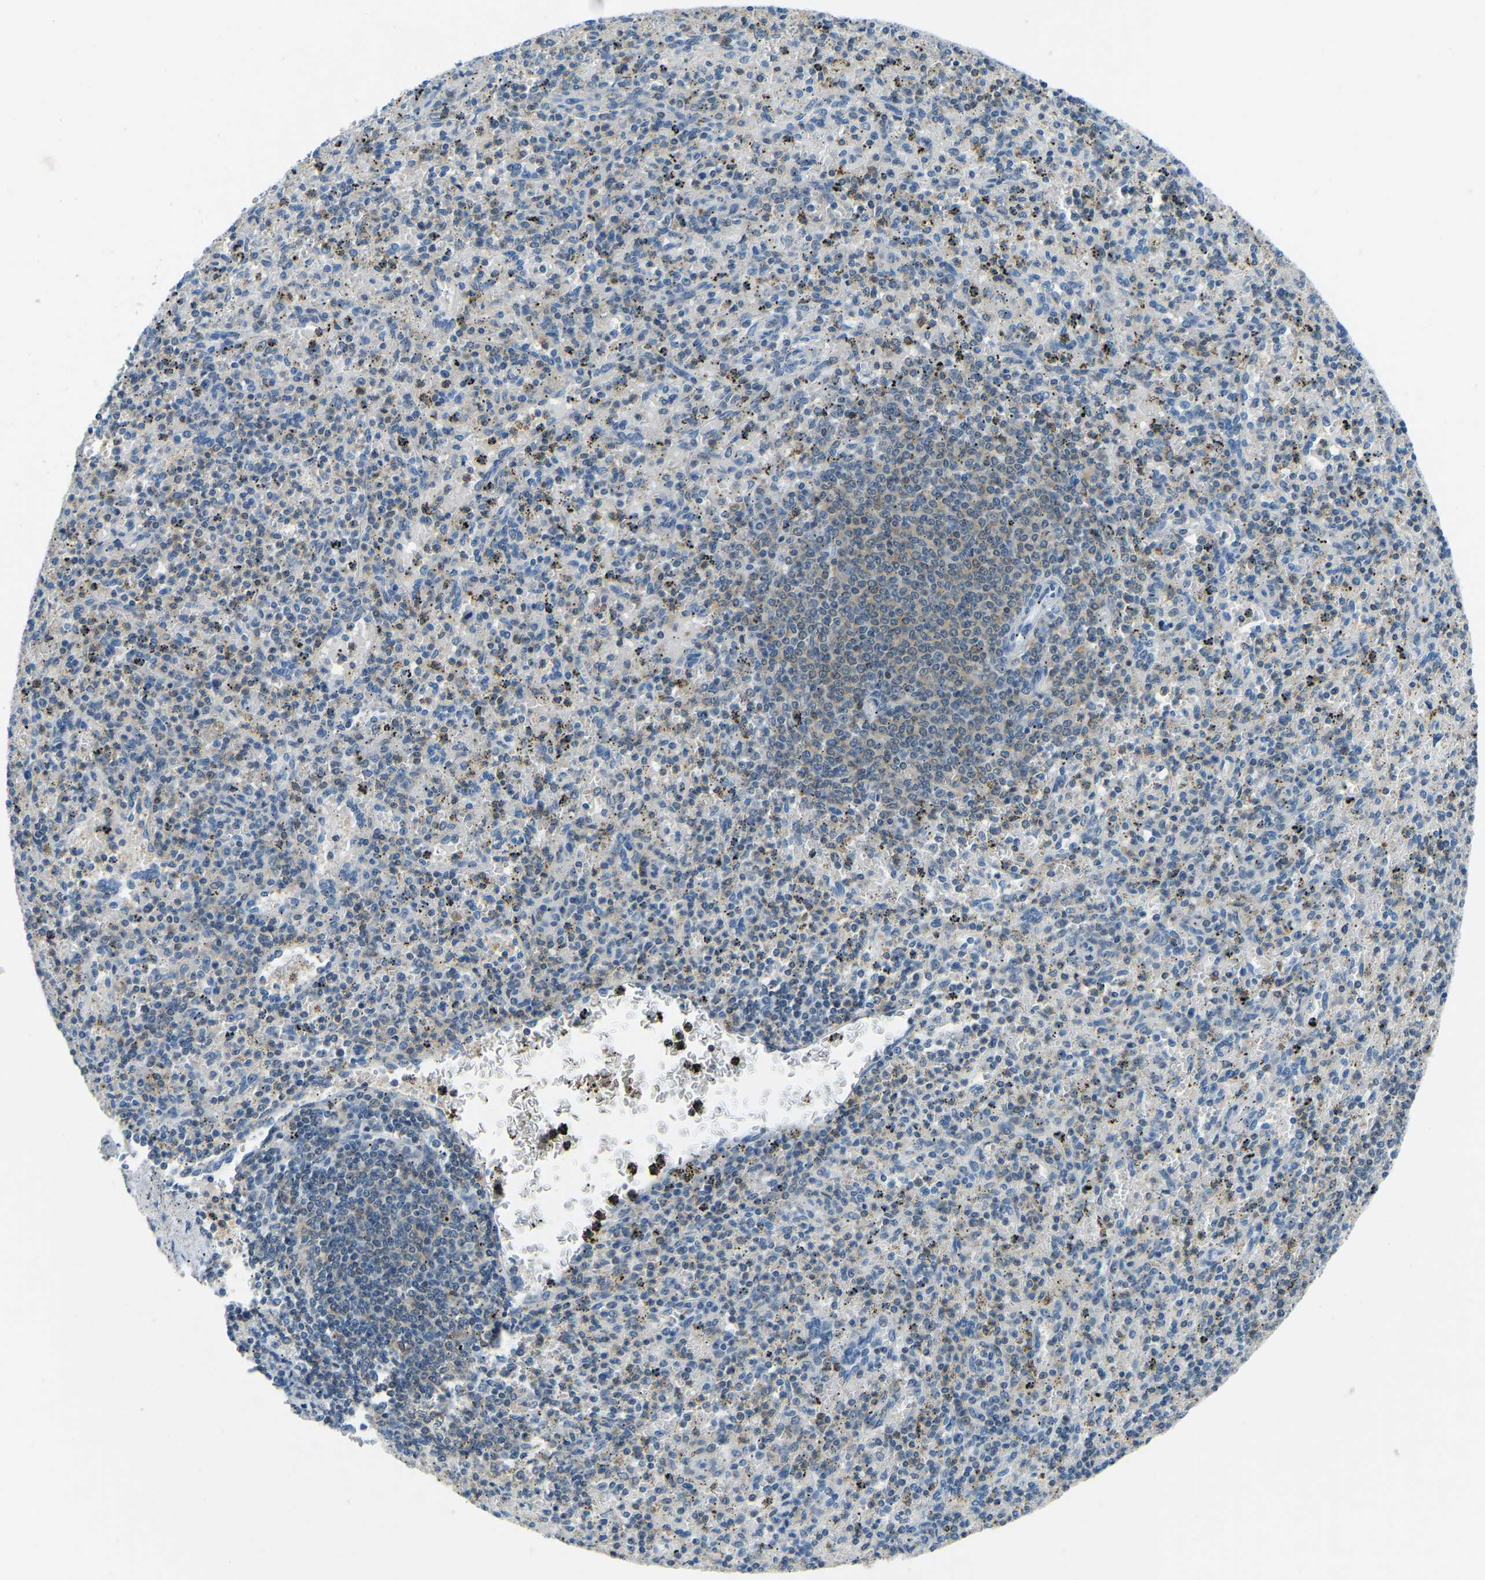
{"staining": {"intensity": "negative", "quantity": "none", "location": "none"}, "tissue": "spleen", "cell_type": "Cells in red pulp", "image_type": "normal", "snomed": [{"axis": "morphology", "description": "Normal tissue, NOS"}, {"axis": "topography", "description": "Spleen"}], "caption": "Cells in red pulp are negative for protein expression in benign human spleen. The staining was performed using DAB to visualize the protein expression in brown, while the nuclei were stained in blue with hematoxylin (Magnification: 20x).", "gene": "XIRP1", "patient": {"sex": "male", "age": 72}}